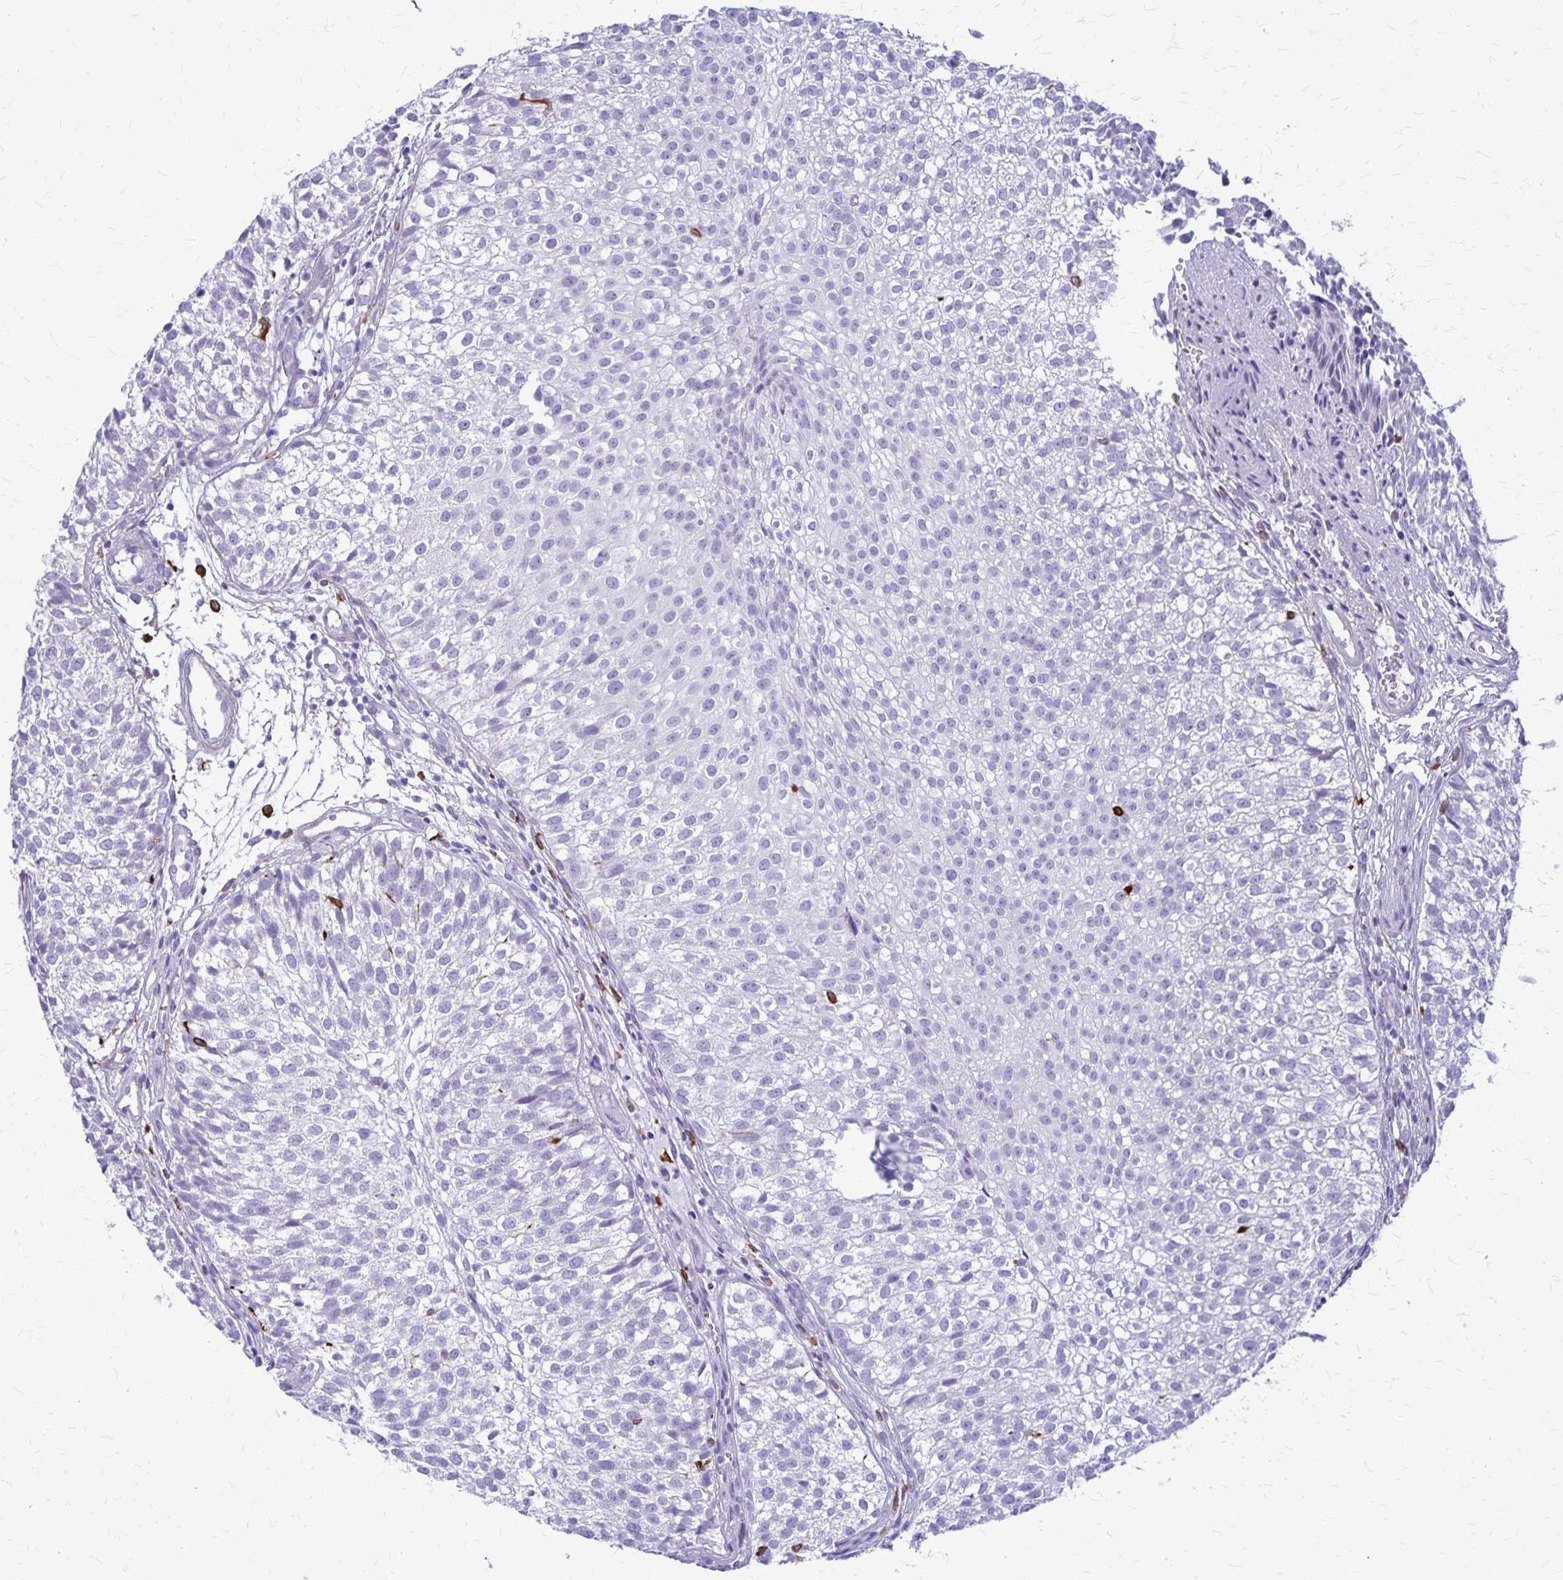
{"staining": {"intensity": "negative", "quantity": "none", "location": "none"}, "tissue": "urothelial cancer", "cell_type": "Tumor cells", "image_type": "cancer", "snomed": [{"axis": "morphology", "description": "Urothelial carcinoma, Low grade"}, {"axis": "topography", "description": "Urinary bladder"}], "caption": "A photomicrograph of urothelial cancer stained for a protein reveals no brown staining in tumor cells. (Immunohistochemistry, brightfield microscopy, high magnification).", "gene": "RTN1", "patient": {"sex": "male", "age": 70}}